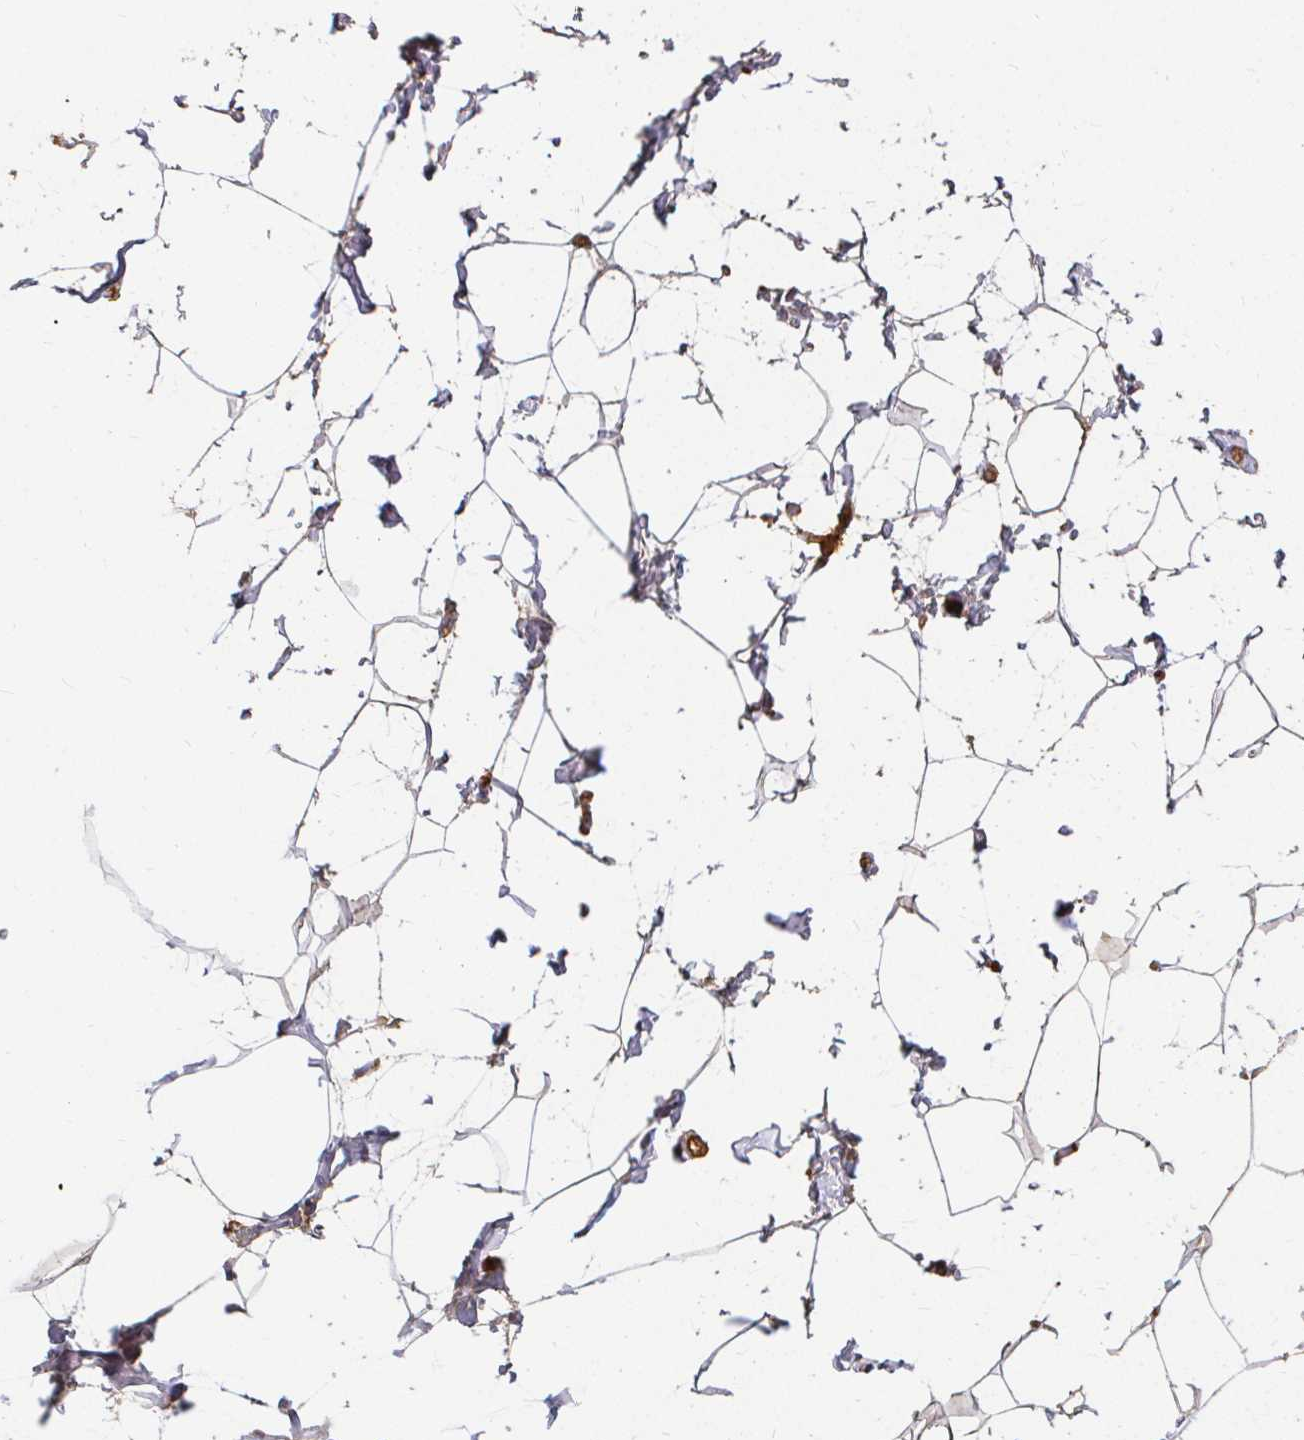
{"staining": {"intensity": "negative", "quantity": "none", "location": "none"}, "tissue": "breast", "cell_type": "Adipocytes", "image_type": "normal", "snomed": [{"axis": "morphology", "description": "Normal tissue, NOS"}, {"axis": "topography", "description": "Breast"}], "caption": "Photomicrograph shows no protein positivity in adipocytes of unremarkable breast.", "gene": "LOXL4", "patient": {"sex": "female", "age": 32}}